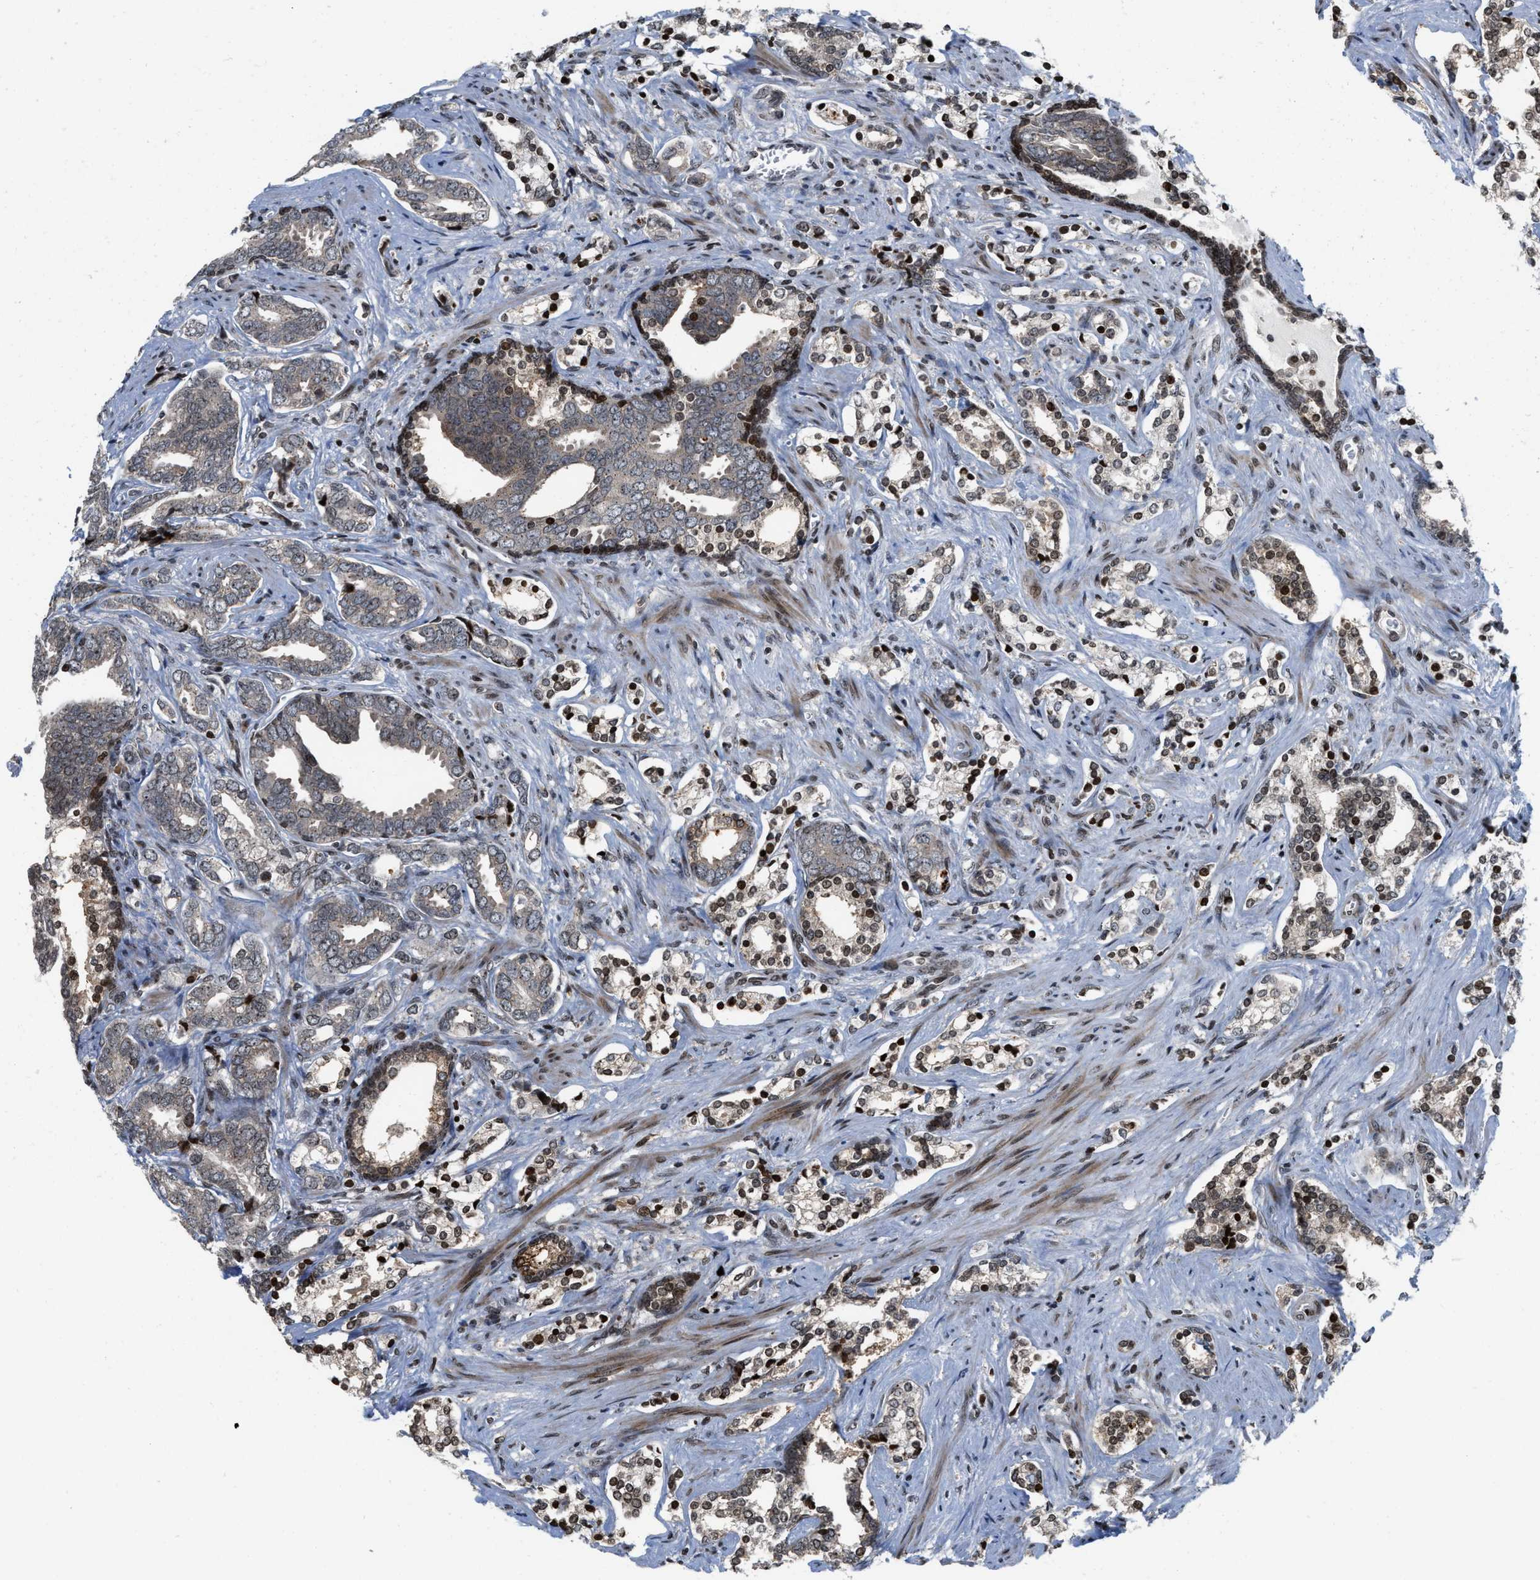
{"staining": {"intensity": "moderate", "quantity": "25%-75%", "location": "nuclear"}, "tissue": "prostate cancer", "cell_type": "Tumor cells", "image_type": "cancer", "snomed": [{"axis": "morphology", "description": "Adenocarcinoma, Medium grade"}, {"axis": "topography", "description": "Prostate"}], "caption": "High-power microscopy captured an immunohistochemistry histopathology image of prostate medium-grade adenocarcinoma, revealing moderate nuclear staining in approximately 25%-75% of tumor cells.", "gene": "PDZD2", "patient": {"sex": "male", "age": 67}}